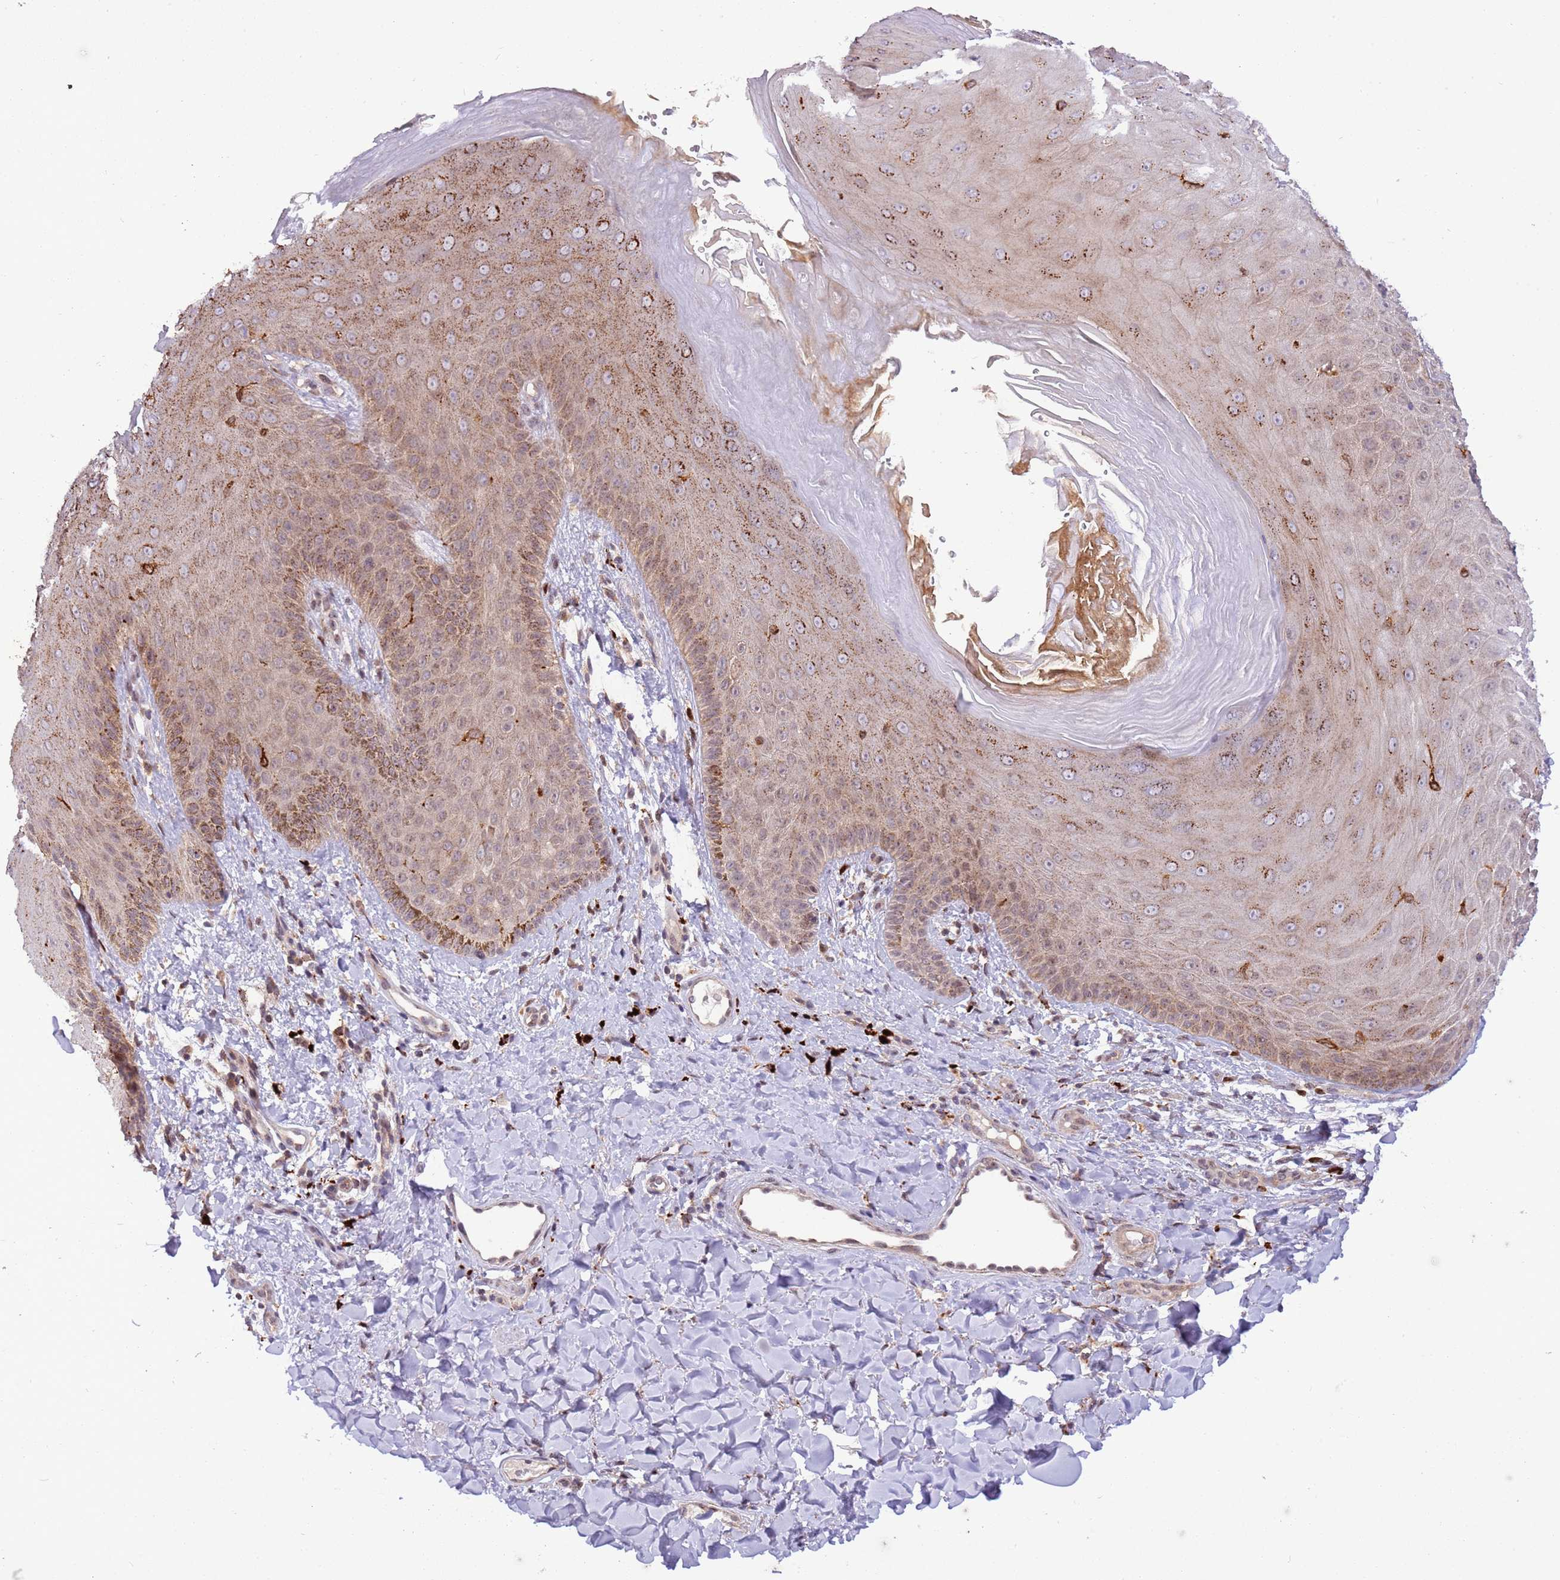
{"staining": {"intensity": "moderate", "quantity": "25%-75%", "location": "cytoplasmic/membranous"}, "tissue": "skin", "cell_type": "Epidermal cells", "image_type": "normal", "snomed": [{"axis": "morphology", "description": "Normal tissue, NOS"}, {"axis": "morphology", "description": "Neoplasm, malignant, NOS"}, {"axis": "topography", "description": "Anal"}], "caption": "Brown immunohistochemical staining in unremarkable human skin shows moderate cytoplasmic/membranous positivity in approximately 25%-75% of epidermal cells.", "gene": "TRIM27", "patient": {"sex": "male", "age": 47}}